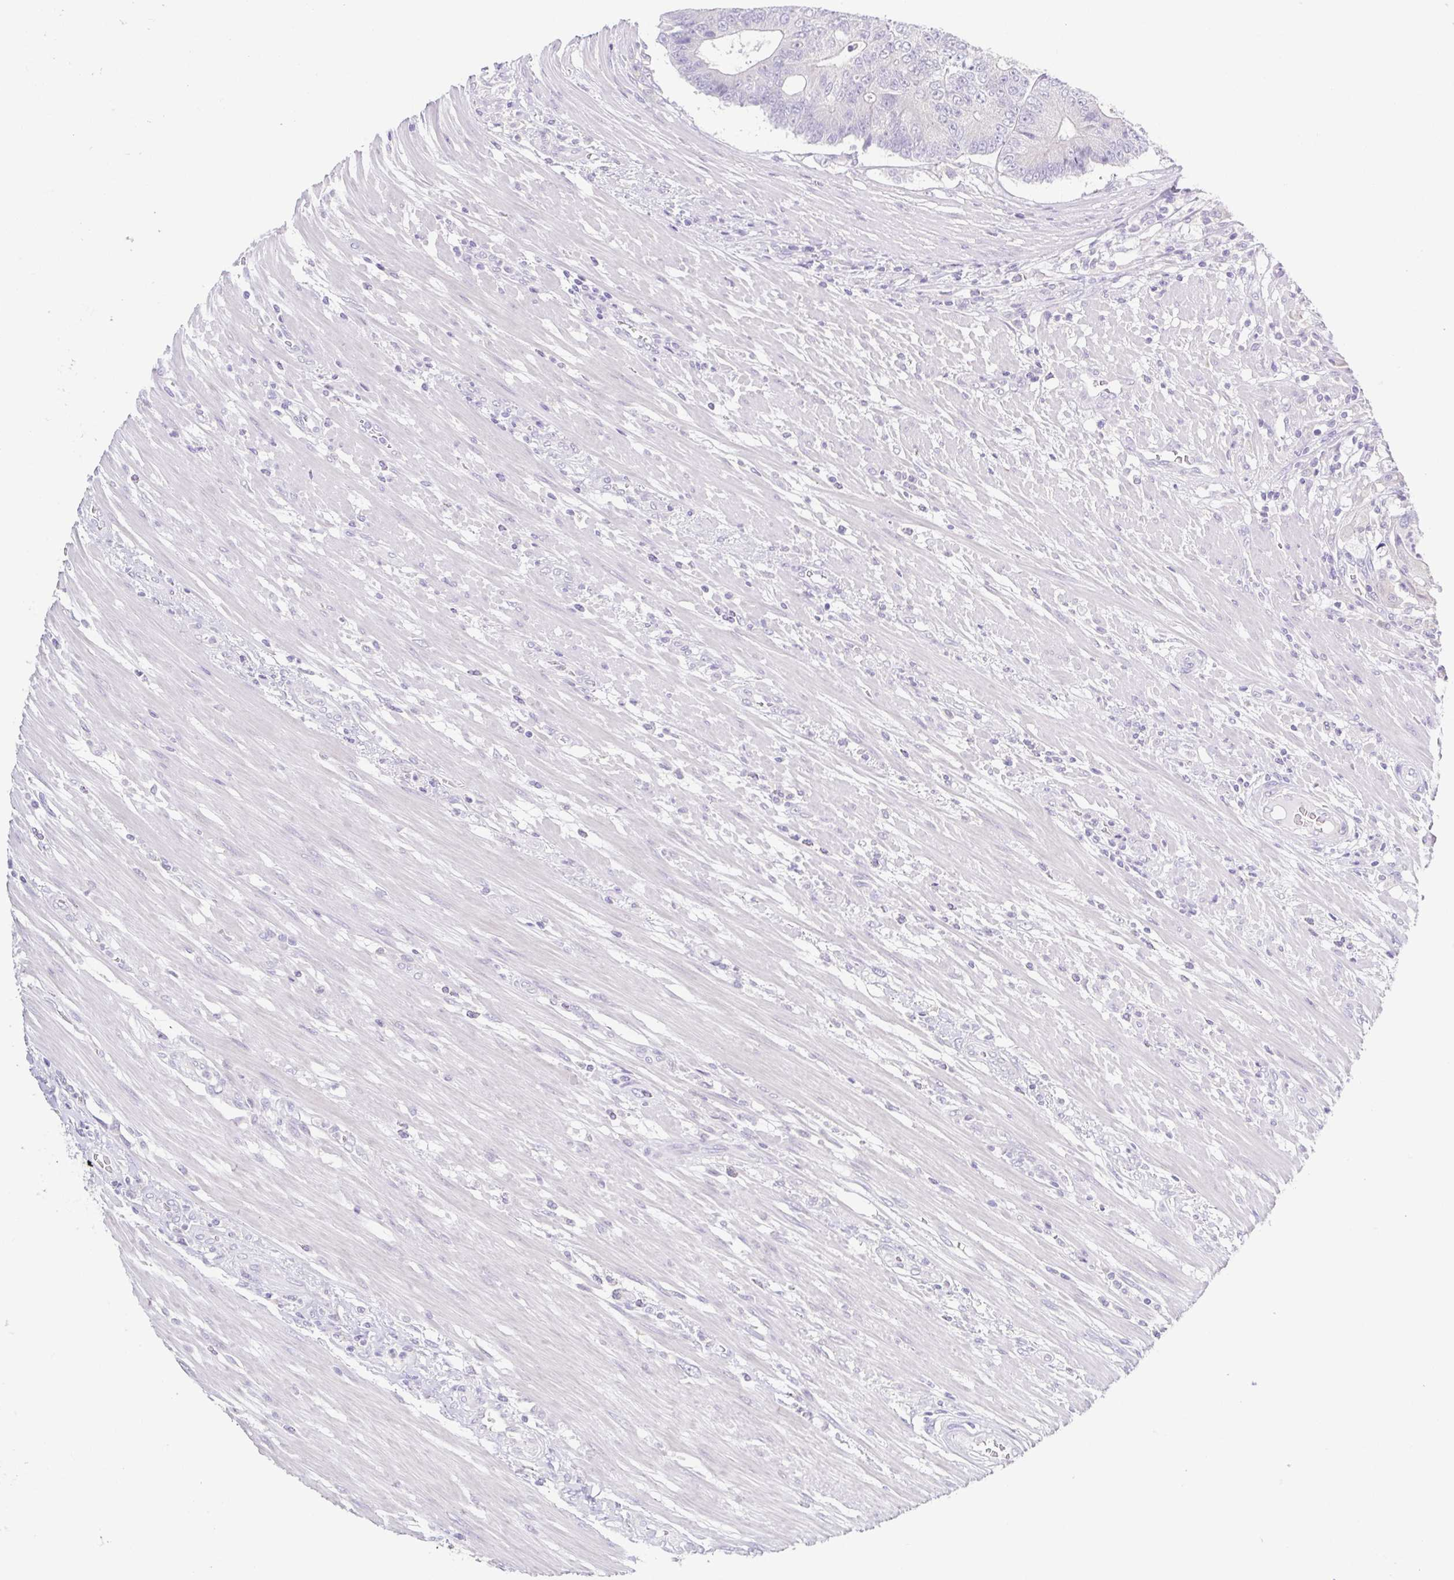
{"staining": {"intensity": "negative", "quantity": "none", "location": "none"}, "tissue": "colorectal cancer", "cell_type": "Tumor cells", "image_type": "cancer", "snomed": [{"axis": "morphology", "description": "Adenocarcinoma, NOS"}, {"axis": "topography", "description": "Colon"}], "caption": "Immunohistochemistry photomicrograph of neoplastic tissue: colorectal cancer (adenocarcinoma) stained with DAB (3,3'-diaminobenzidine) demonstrates no significant protein expression in tumor cells.", "gene": "RDH11", "patient": {"sex": "female", "age": 48}}